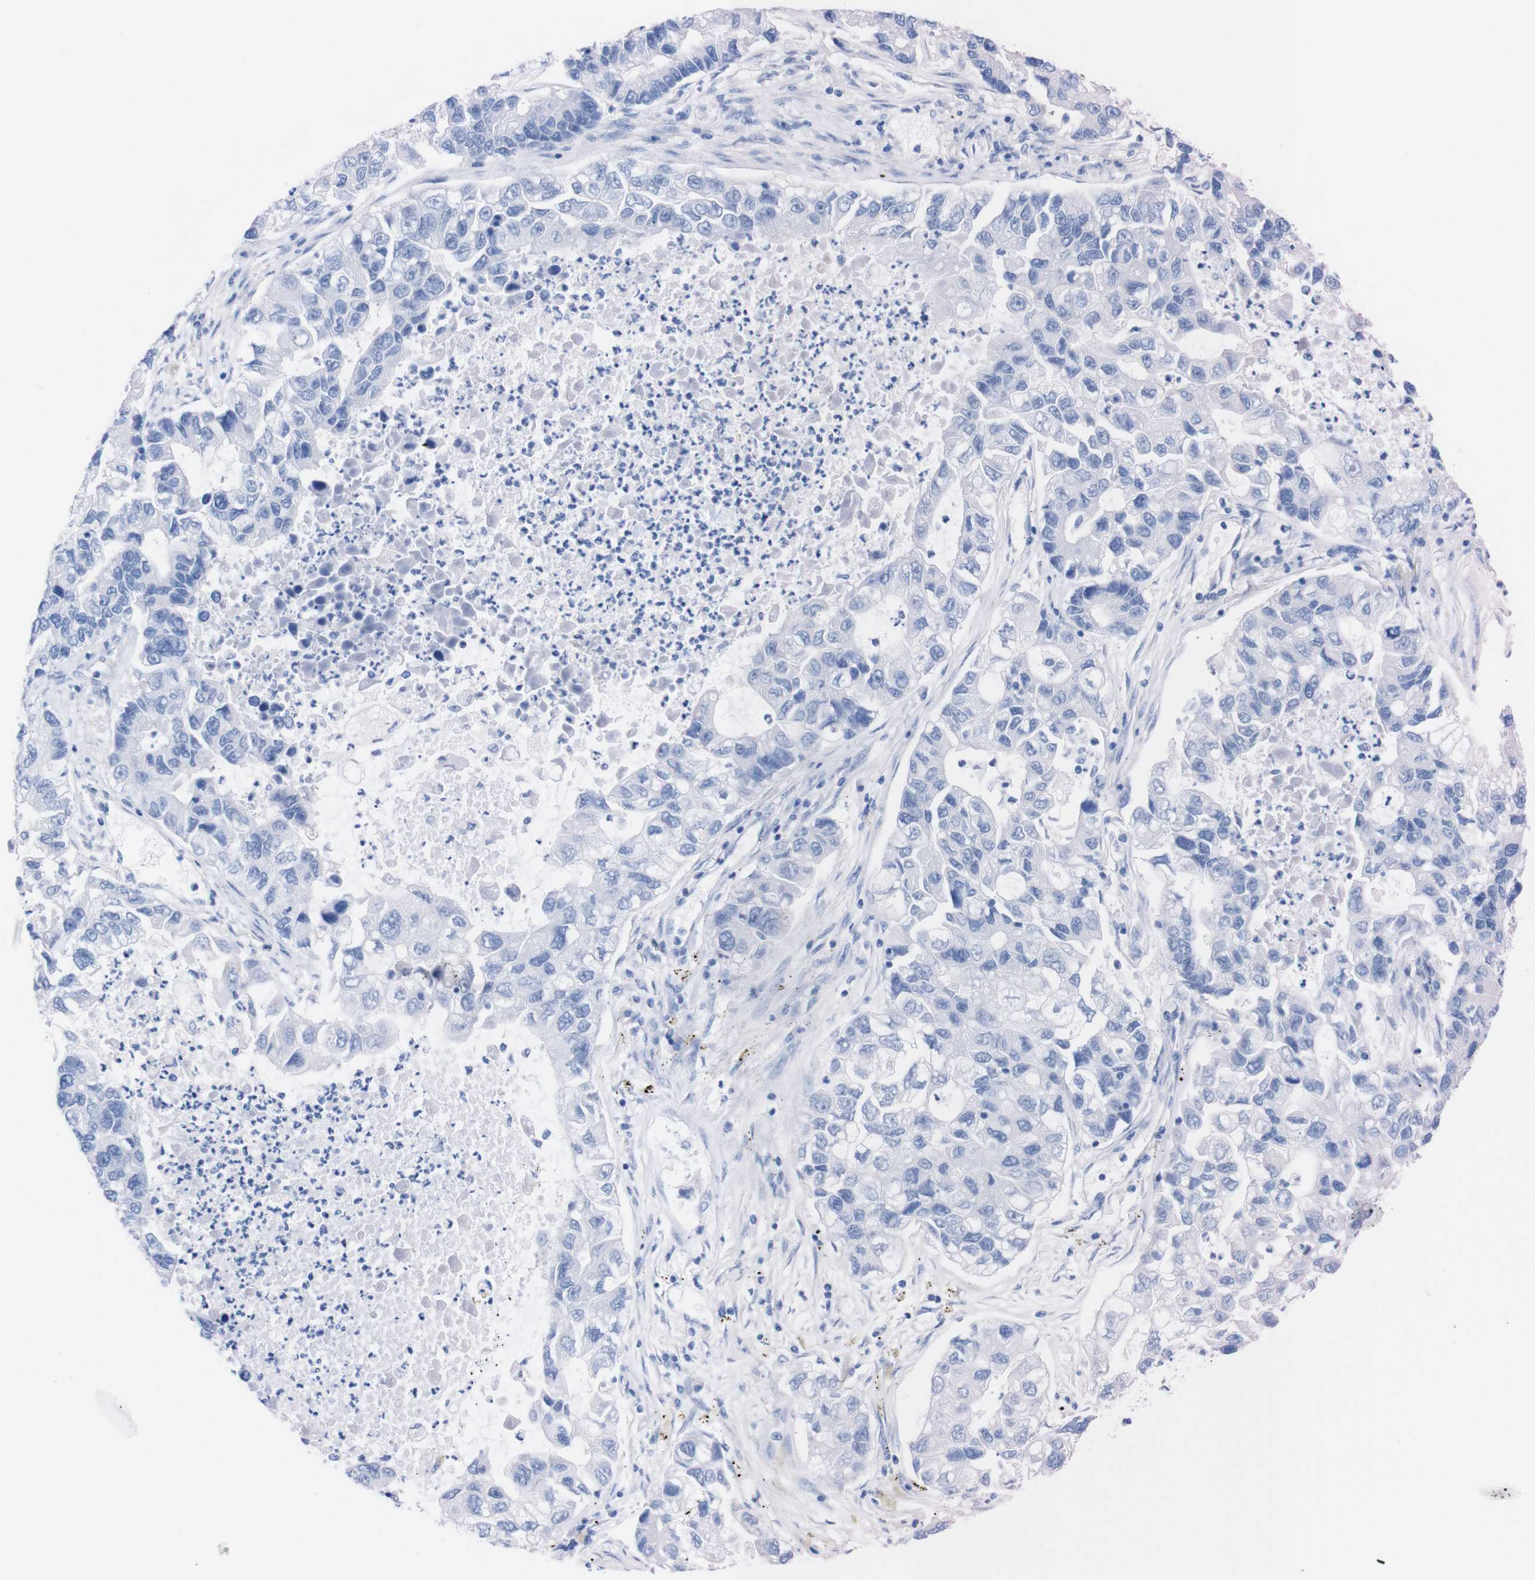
{"staining": {"intensity": "negative", "quantity": "none", "location": "none"}, "tissue": "lung cancer", "cell_type": "Tumor cells", "image_type": "cancer", "snomed": [{"axis": "morphology", "description": "Adenocarcinoma, NOS"}, {"axis": "topography", "description": "Lung"}], "caption": "Histopathology image shows no protein positivity in tumor cells of lung cancer (adenocarcinoma) tissue. (IHC, brightfield microscopy, high magnification).", "gene": "P2RY12", "patient": {"sex": "female", "age": 51}}